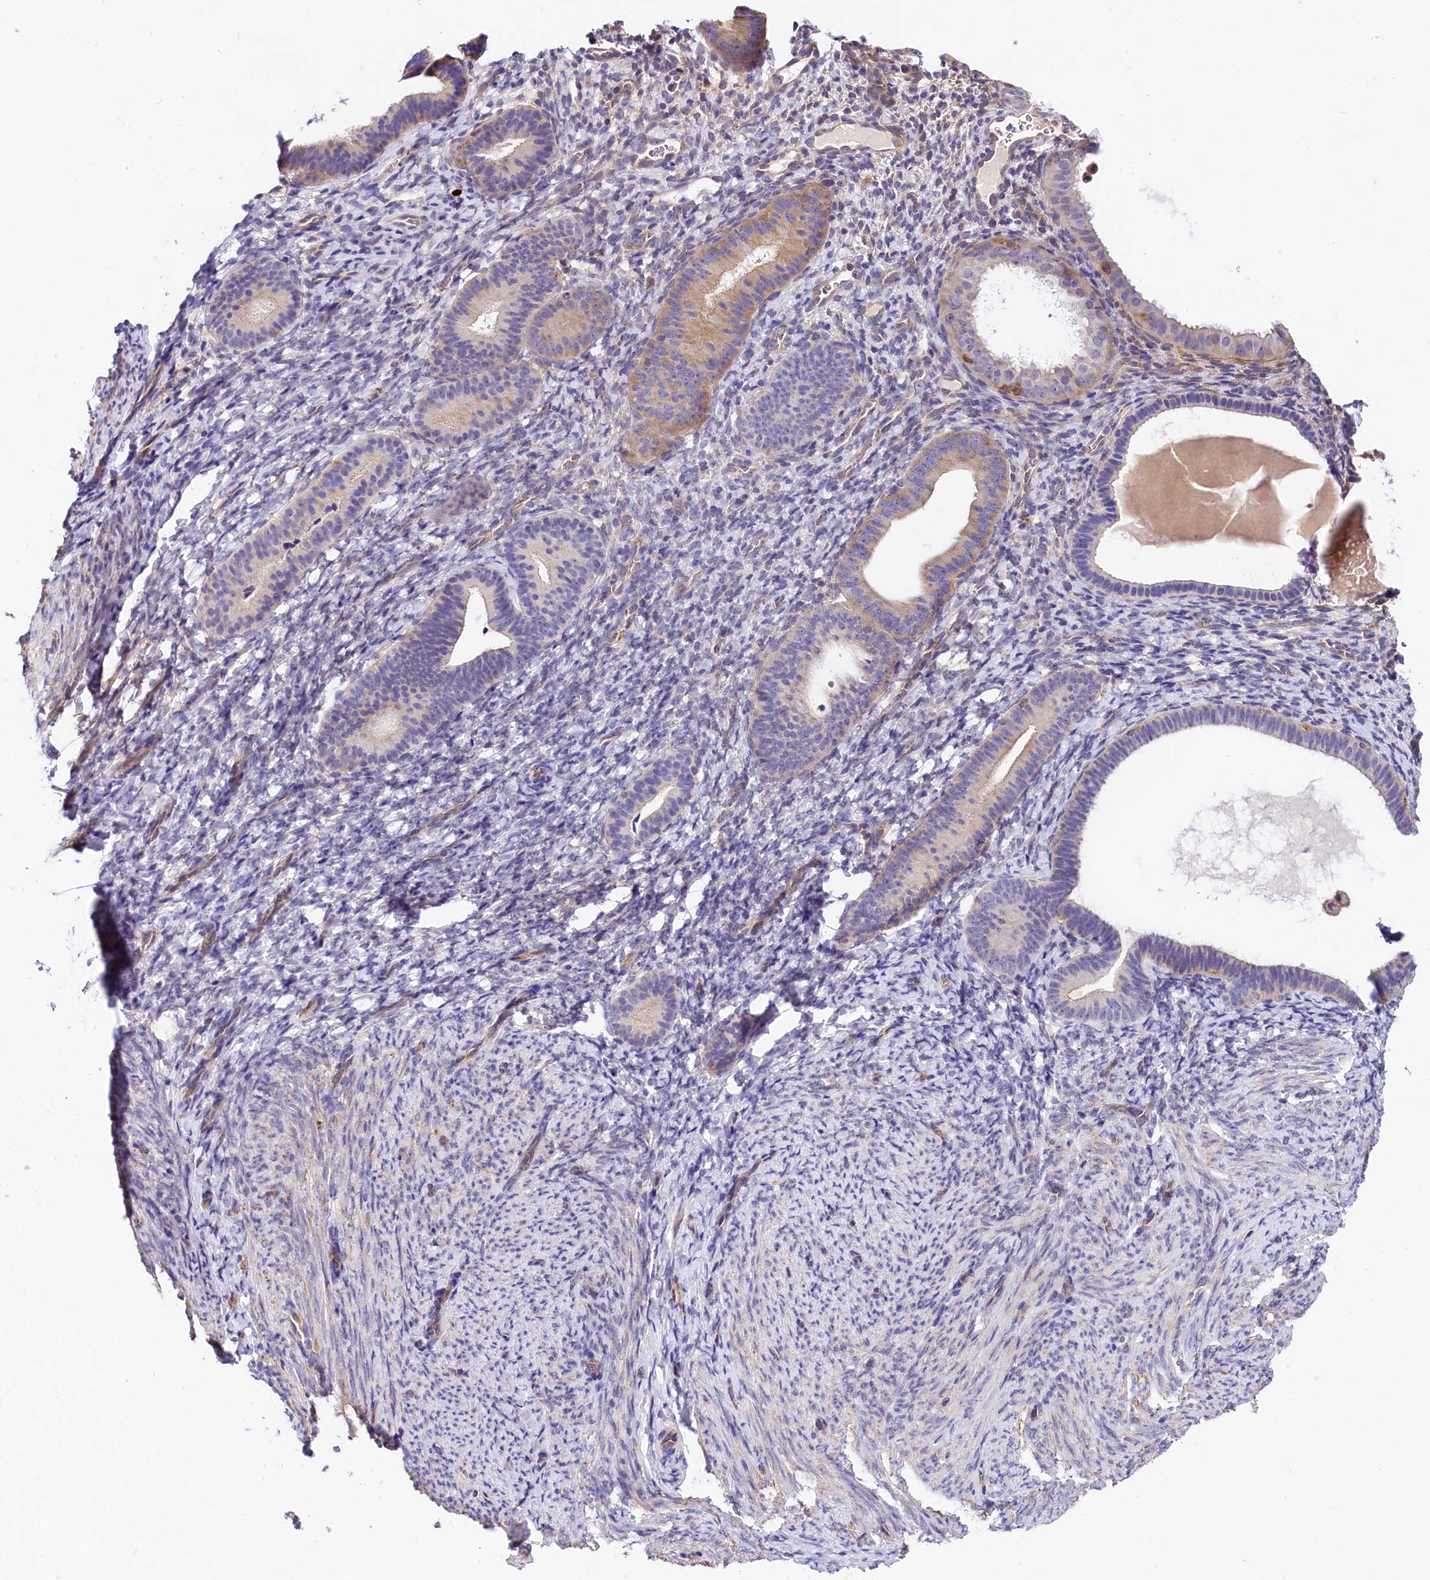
{"staining": {"intensity": "negative", "quantity": "none", "location": "none"}, "tissue": "endometrium", "cell_type": "Cells in endometrial stroma", "image_type": "normal", "snomed": [{"axis": "morphology", "description": "Normal tissue, NOS"}, {"axis": "topography", "description": "Endometrium"}], "caption": "An immunohistochemistry histopathology image of normal endometrium is shown. There is no staining in cells in endometrial stroma of endometrium.", "gene": "OAS3", "patient": {"sex": "female", "age": 65}}